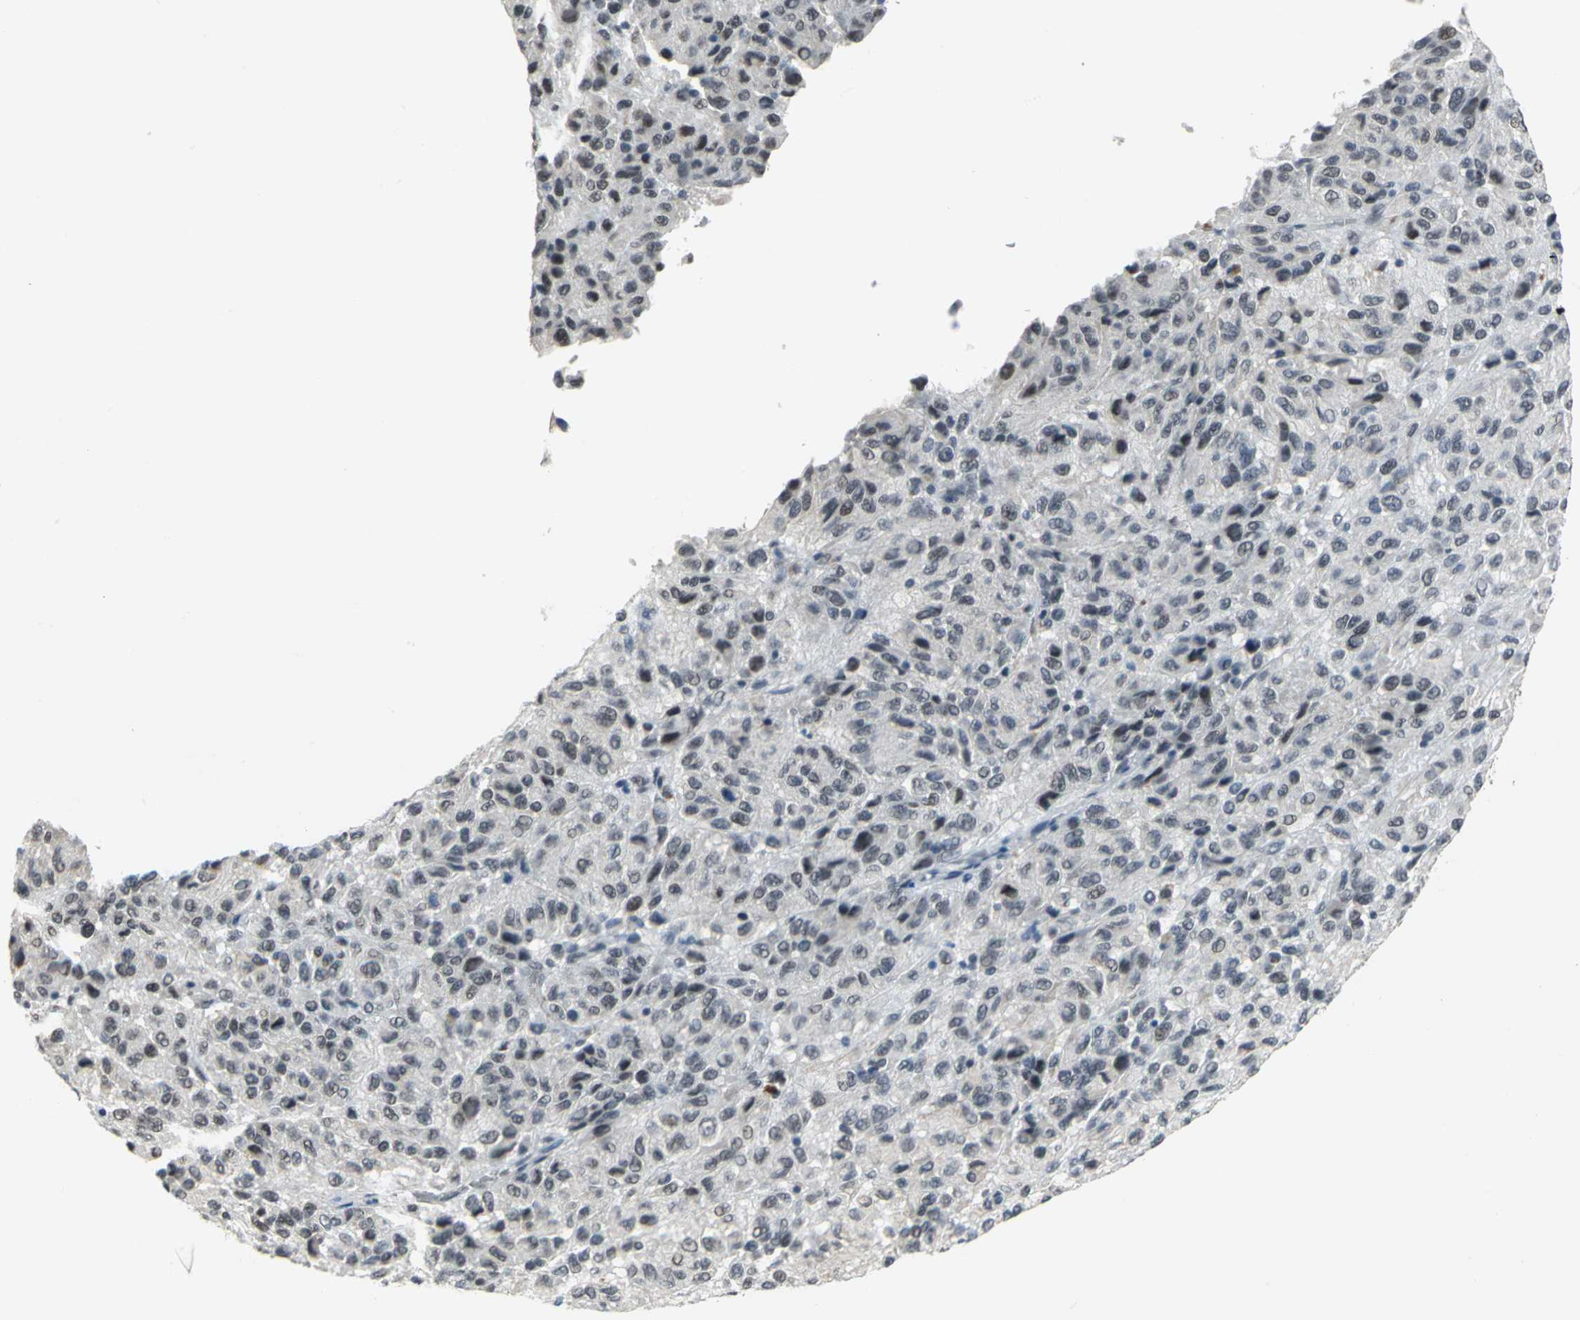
{"staining": {"intensity": "moderate", "quantity": ">75%", "location": "nuclear"}, "tissue": "melanoma", "cell_type": "Tumor cells", "image_type": "cancer", "snomed": [{"axis": "morphology", "description": "Malignant melanoma, Metastatic site"}, {"axis": "topography", "description": "Lung"}], "caption": "Brown immunohistochemical staining in human melanoma shows moderate nuclear staining in approximately >75% of tumor cells.", "gene": "GLI3", "patient": {"sex": "male", "age": 64}}